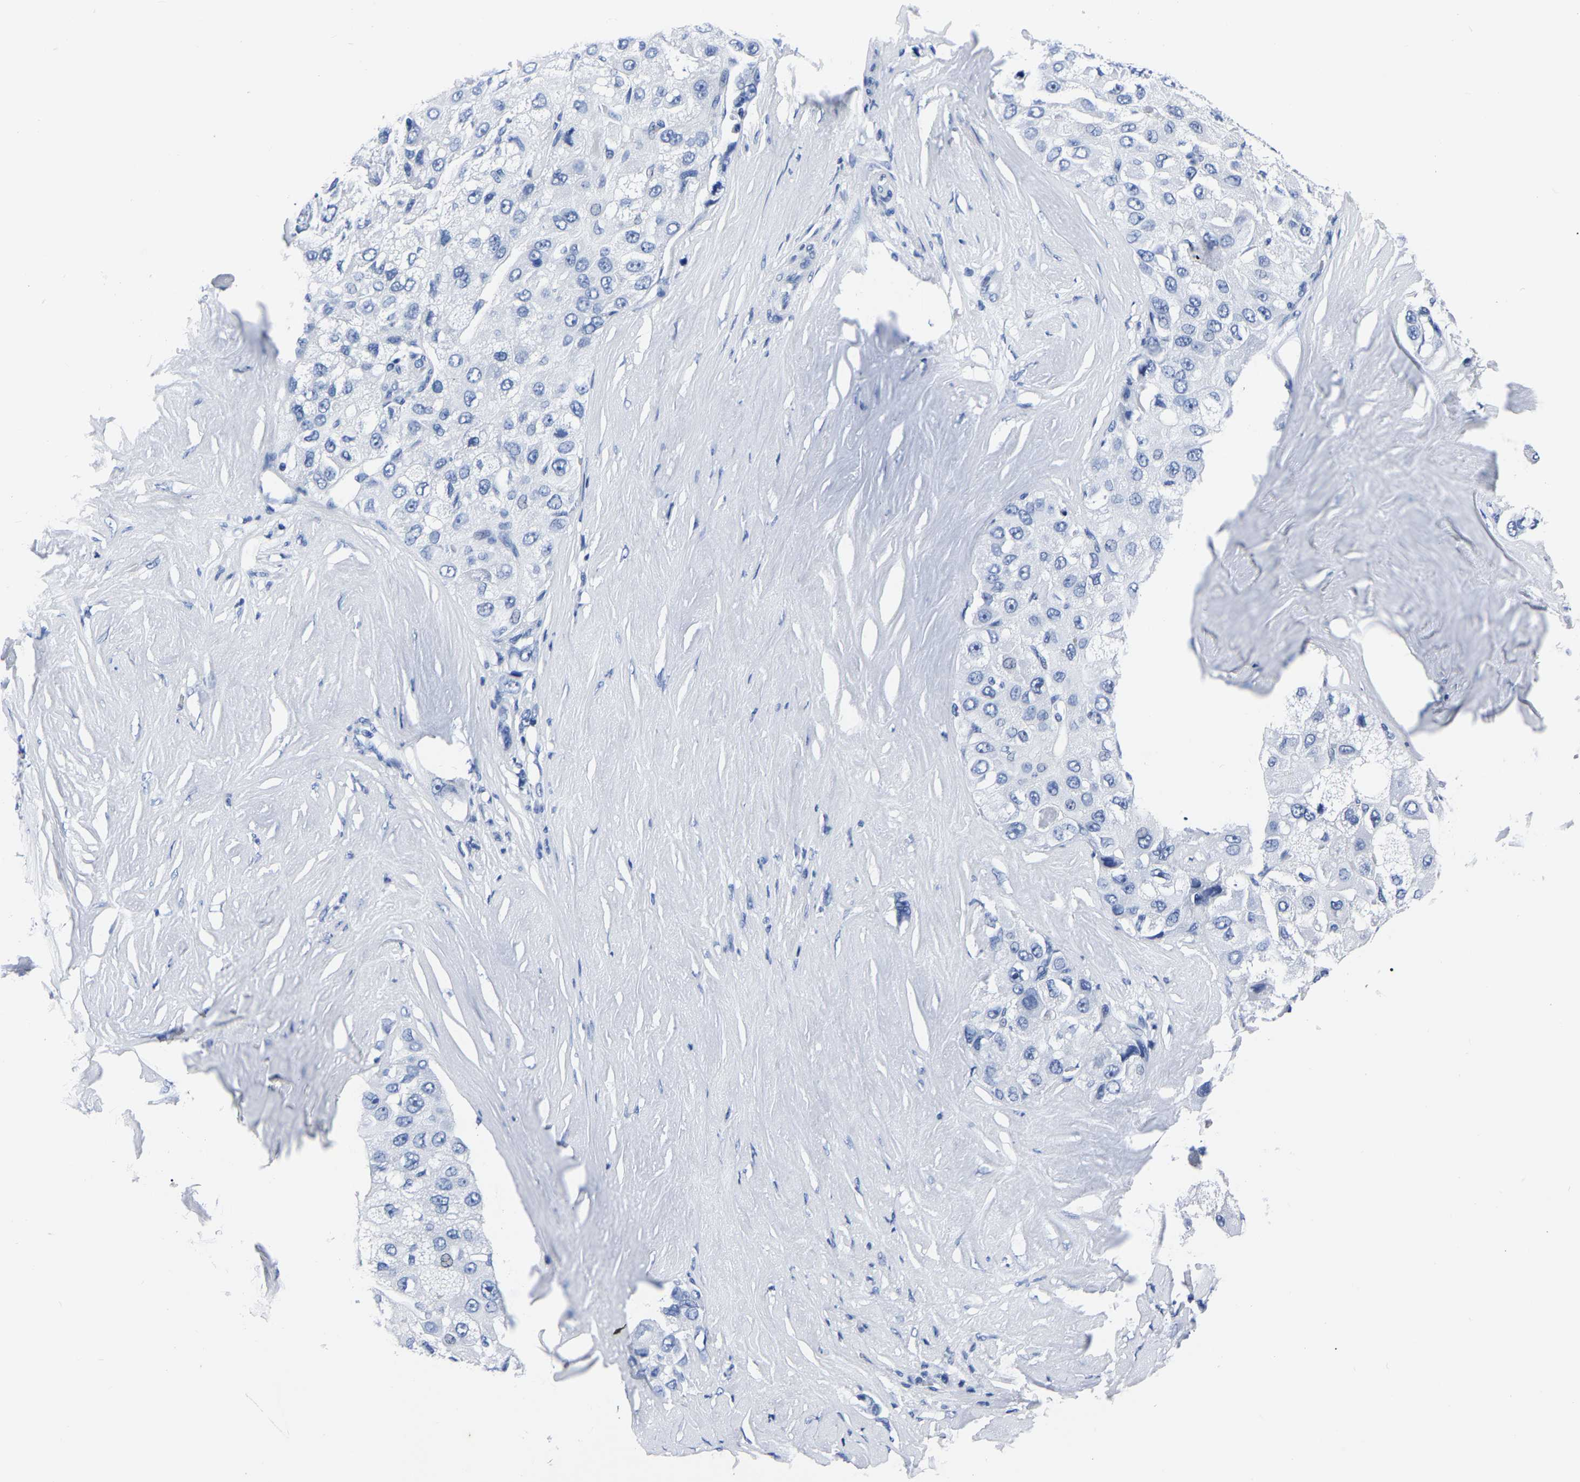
{"staining": {"intensity": "negative", "quantity": "none", "location": "none"}, "tissue": "liver cancer", "cell_type": "Tumor cells", "image_type": "cancer", "snomed": [{"axis": "morphology", "description": "Carcinoma, Hepatocellular, NOS"}, {"axis": "topography", "description": "Liver"}], "caption": "Photomicrograph shows no protein expression in tumor cells of liver hepatocellular carcinoma tissue. (DAB (3,3'-diaminobenzidine) immunohistochemistry (IHC), high magnification).", "gene": "IMPG2", "patient": {"sex": "male", "age": 80}}